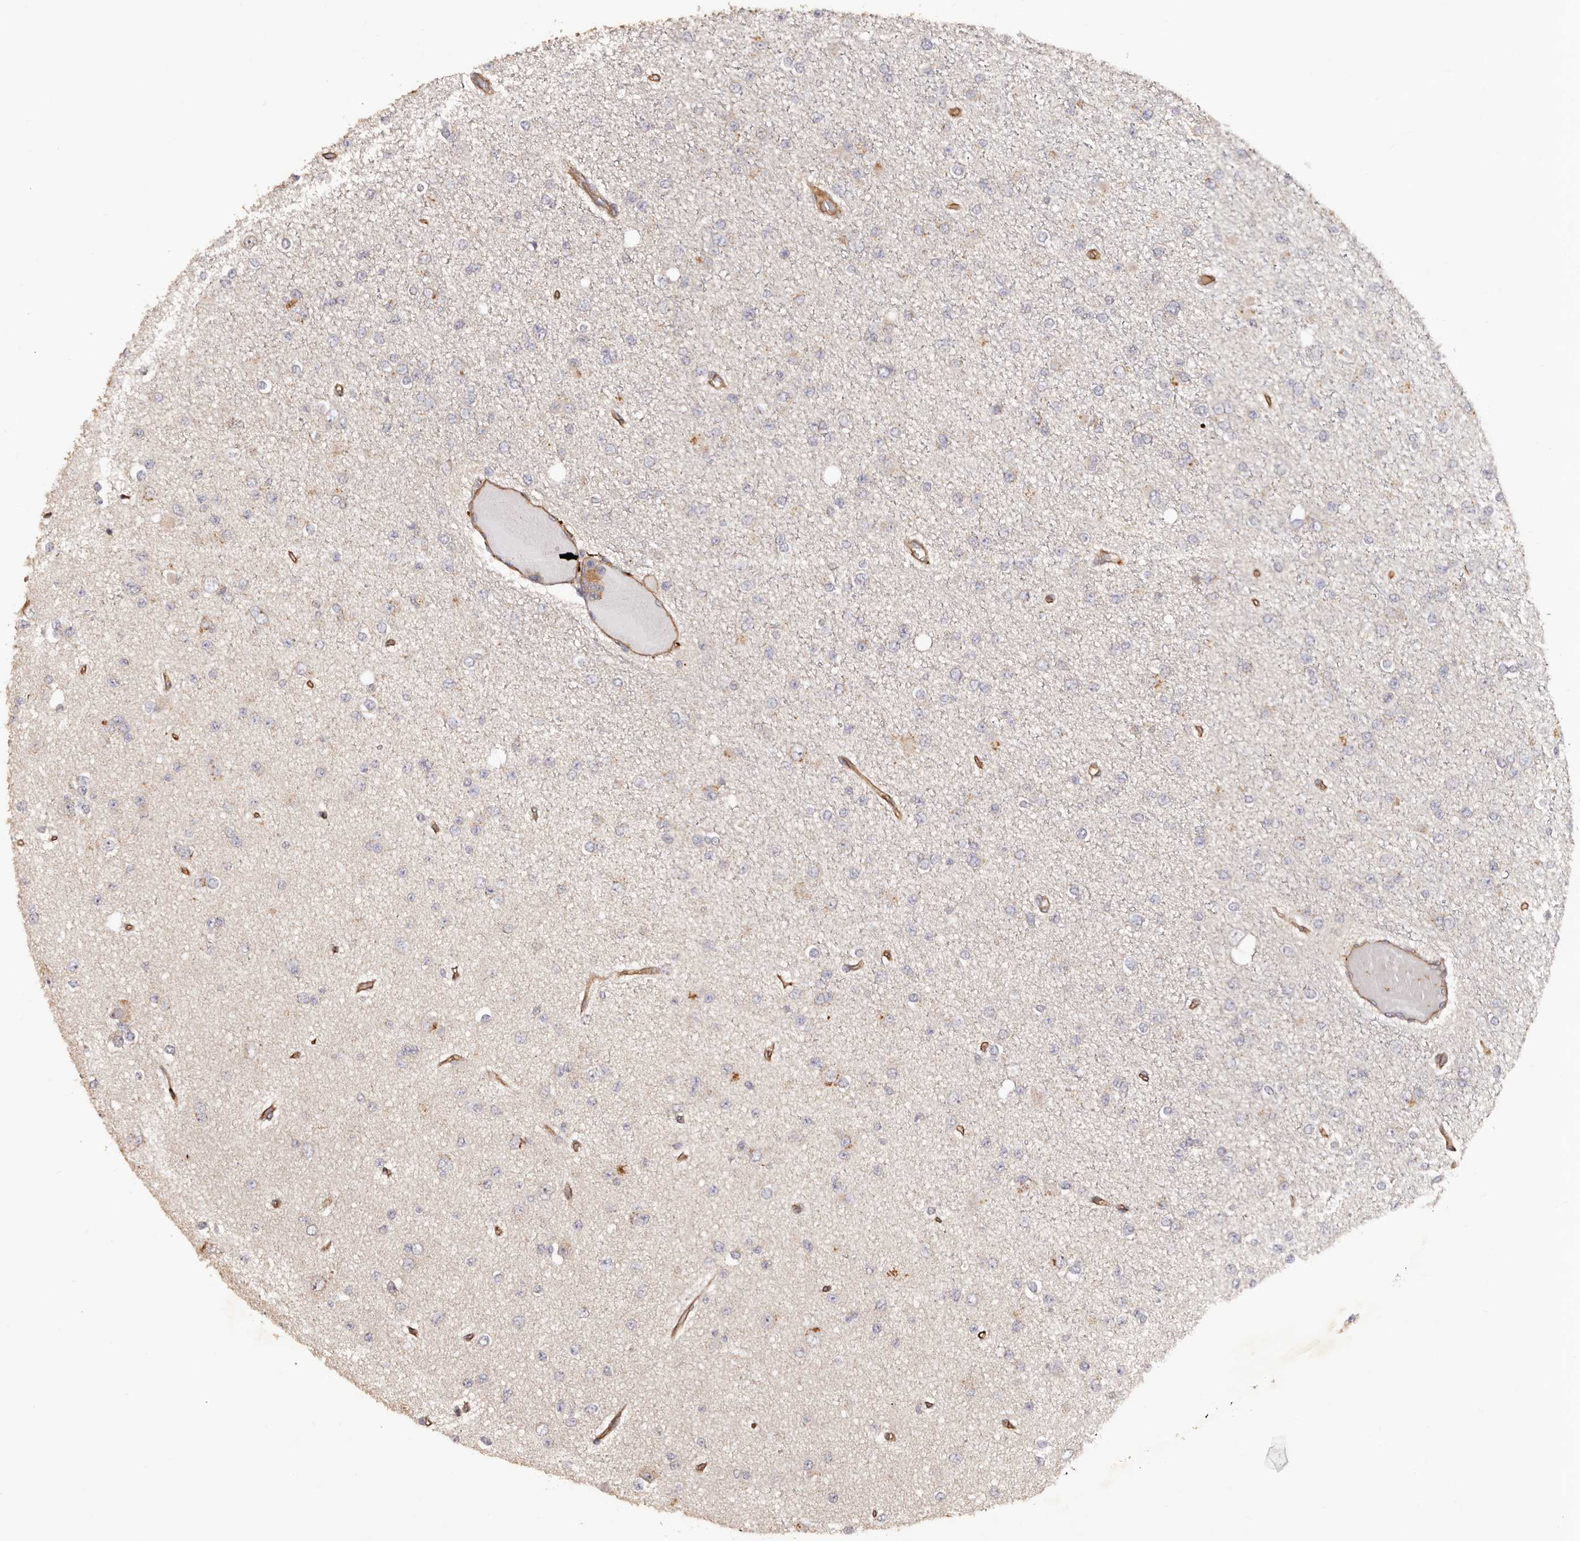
{"staining": {"intensity": "negative", "quantity": "none", "location": "none"}, "tissue": "glioma", "cell_type": "Tumor cells", "image_type": "cancer", "snomed": [{"axis": "morphology", "description": "Glioma, malignant, Low grade"}, {"axis": "topography", "description": "Brain"}], "caption": "Tumor cells are negative for brown protein staining in glioma.", "gene": "GTPBP1", "patient": {"sex": "female", "age": 22}}